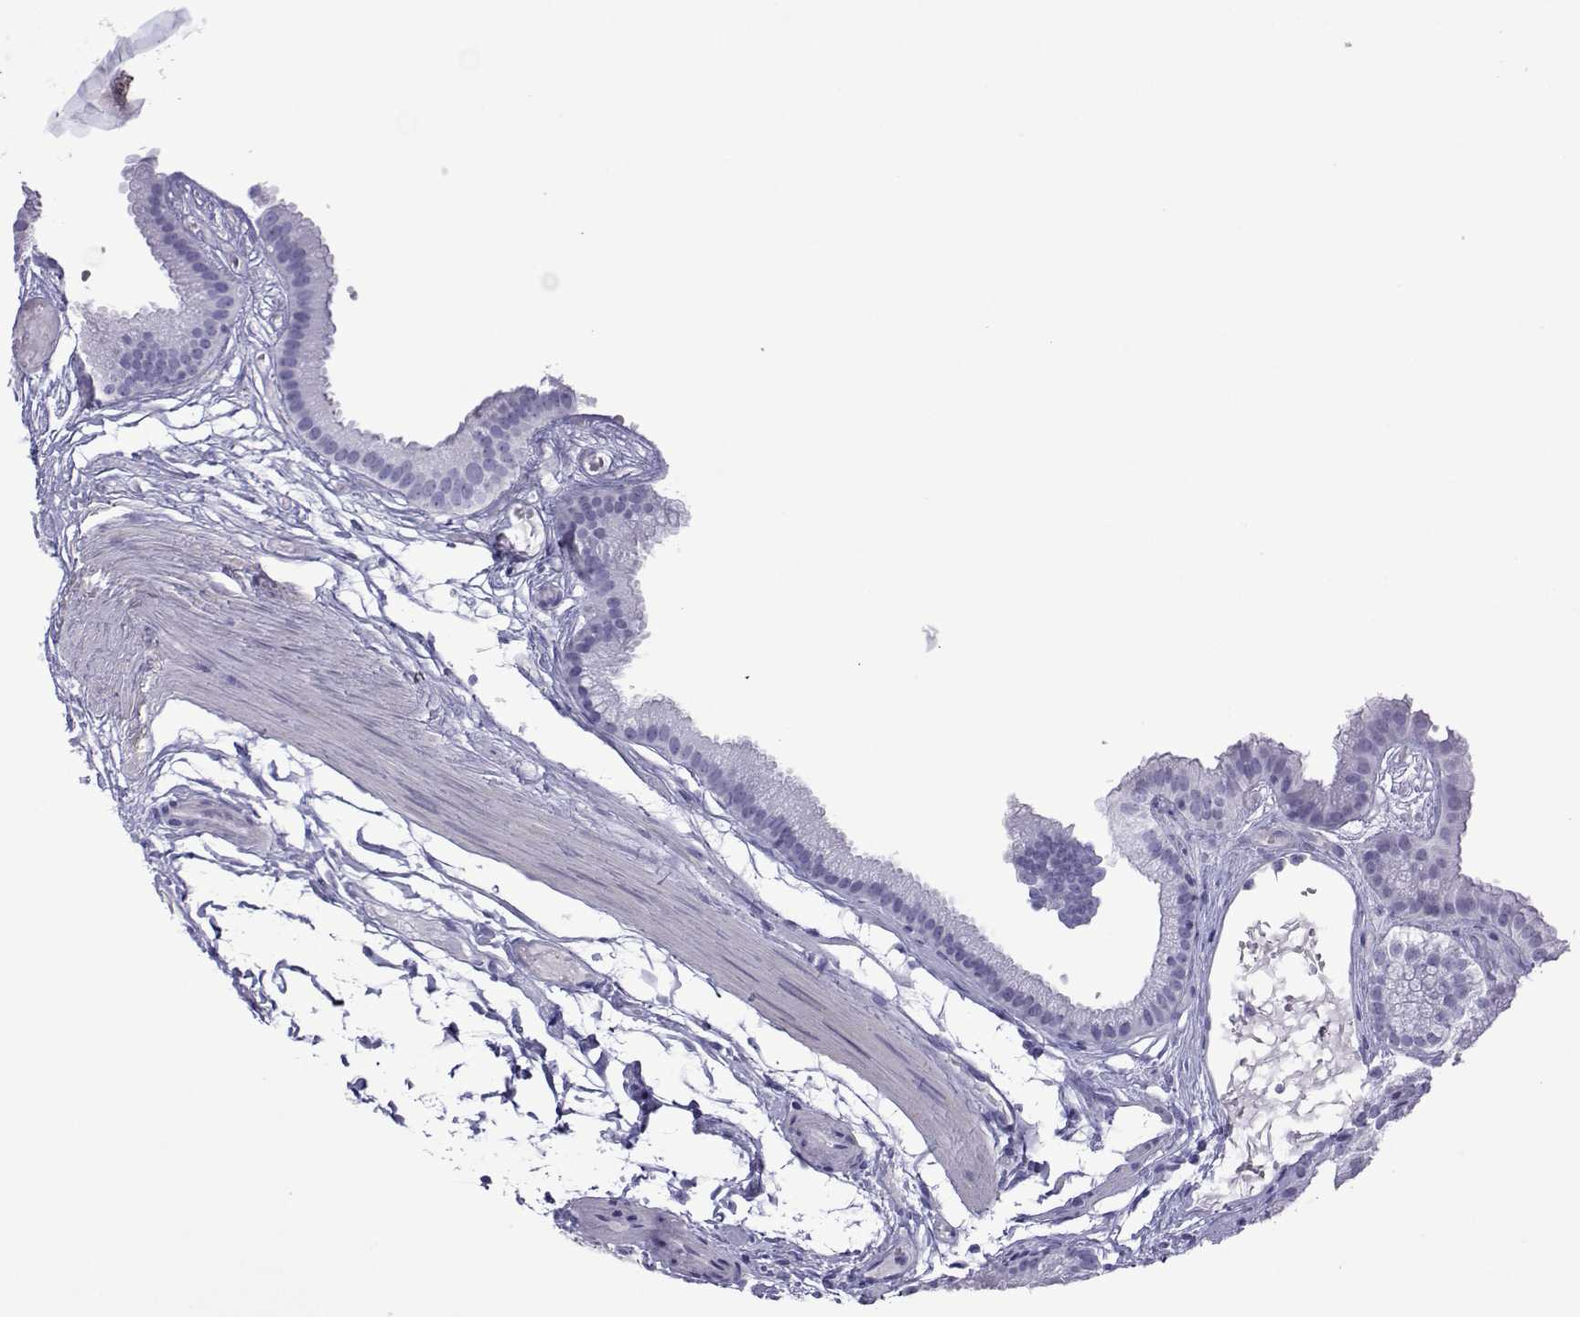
{"staining": {"intensity": "negative", "quantity": "none", "location": "none"}, "tissue": "gallbladder", "cell_type": "Glandular cells", "image_type": "normal", "snomed": [{"axis": "morphology", "description": "Normal tissue, NOS"}, {"axis": "topography", "description": "Gallbladder"}], "caption": "IHC of normal gallbladder exhibits no staining in glandular cells.", "gene": "SPANXA1", "patient": {"sex": "female", "age": 45}}